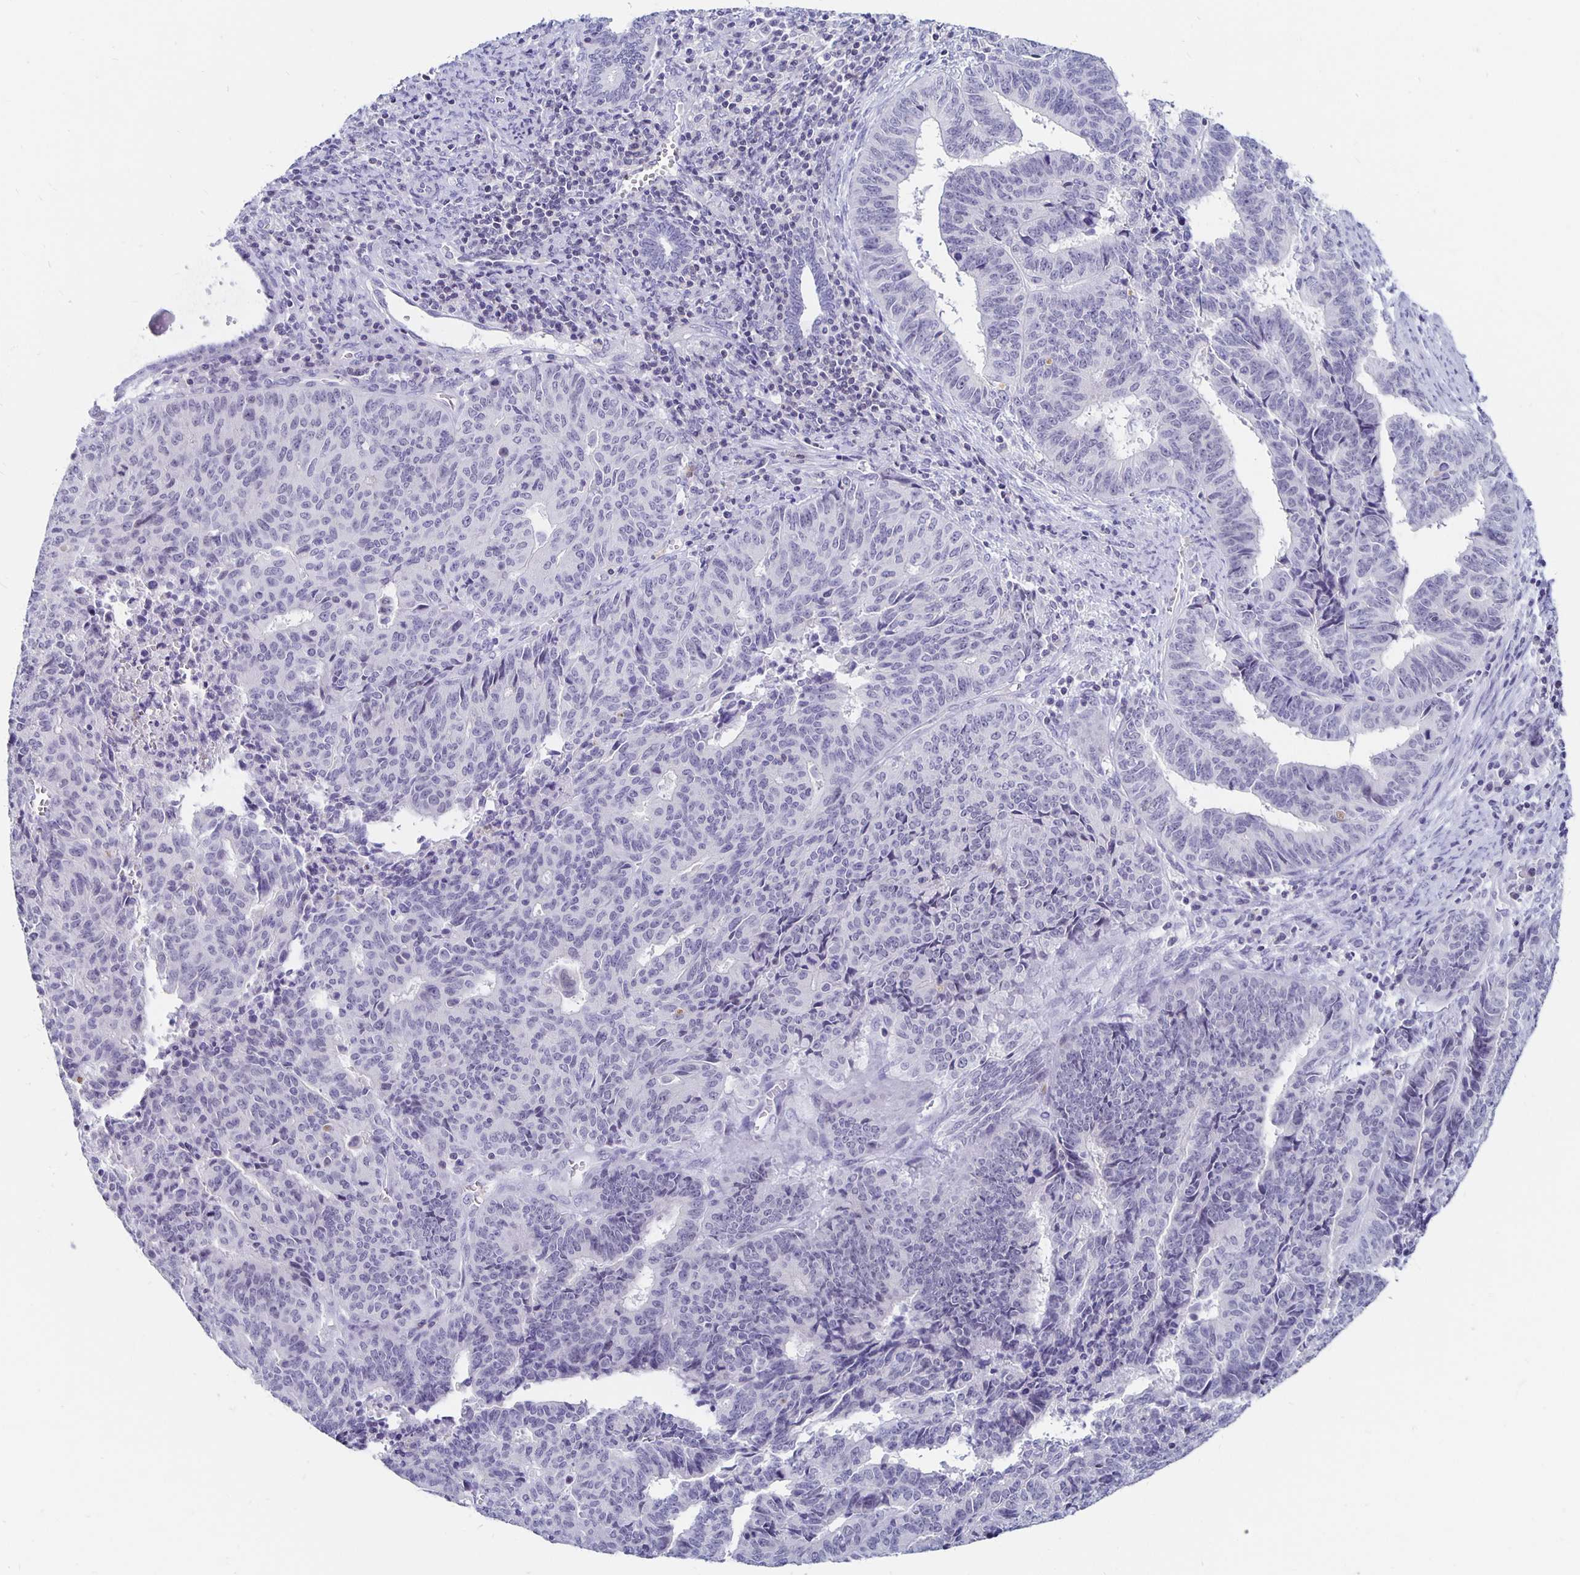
{"staining": {"intensity": "negative", "quantity": "none", "location": "none"}, "tissue": "endometrial cancer", "cell_type": "Tumor cells", "image_type": "cancer", "snomed": [{"axis": "morphology", "description": "Adenocarcinoma, NOS"}, {"axis": "topography", "description": "Endometrium"}], "caption": "The micrograph exhibits no significant positivity in tumor cells of endometrial cancer (adenocarcinoma).", "gene": "SYT2", "patient": {"sex": "female", "age": 65}}